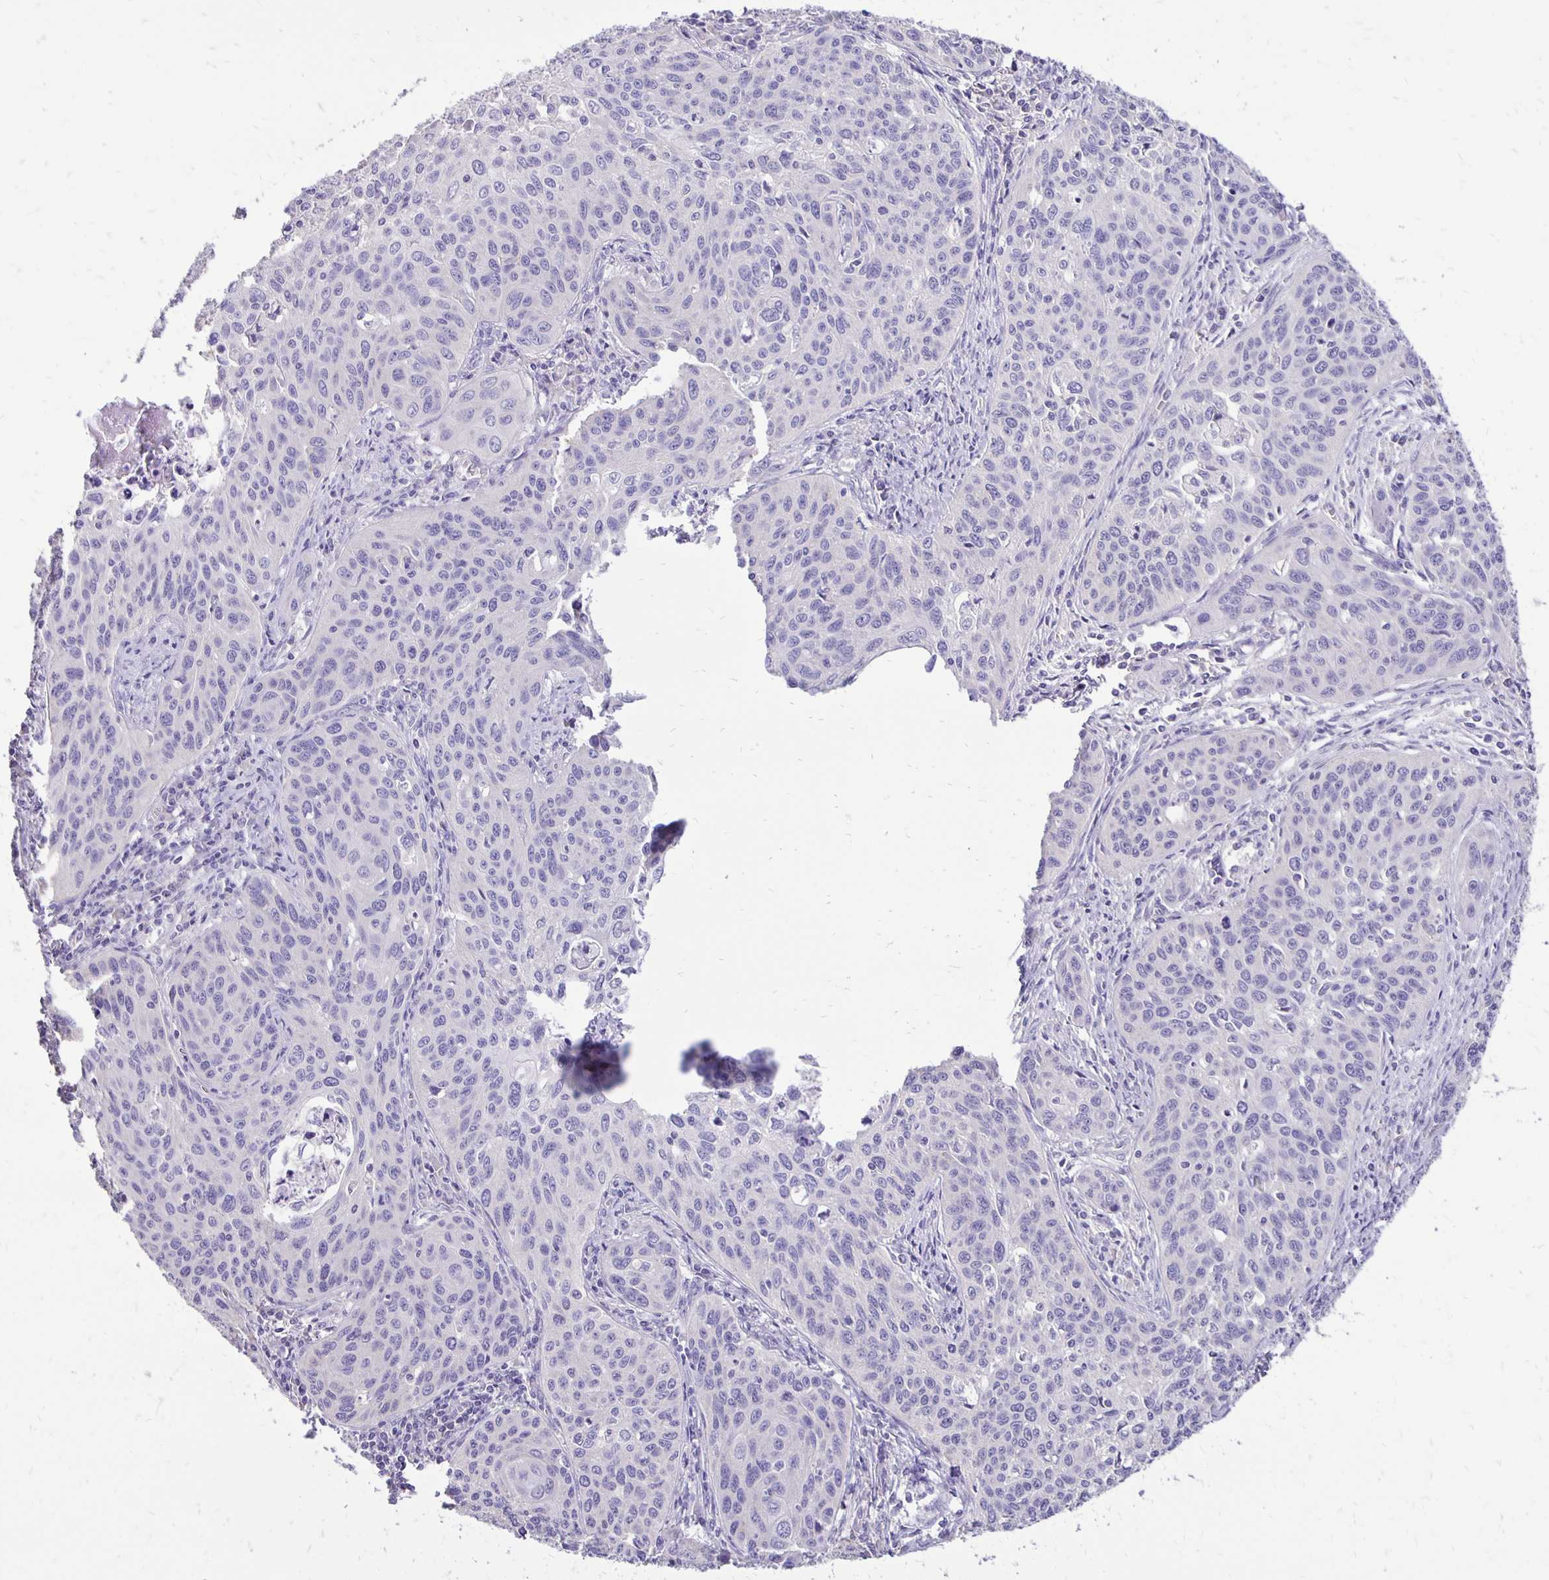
{"staining": {"intensity": "negative", "quantity": "none", "location": "none"}, "tissue": "cervical cancer", "cell_type": "Tumor cells", "image_type": "cancer", "snomed": [{"axis": "morphology", "description": "Squamous cell carcinoma, NOS"}, {"axis": "topography", "description": "Cervix"}], "caption": "Protein analysis of squamous cell carcinoma (cervical) reveals no significant positivity in tumor cells.", "gene": "ANKRD45", "patient": {"sex": "female", "age": 31}}